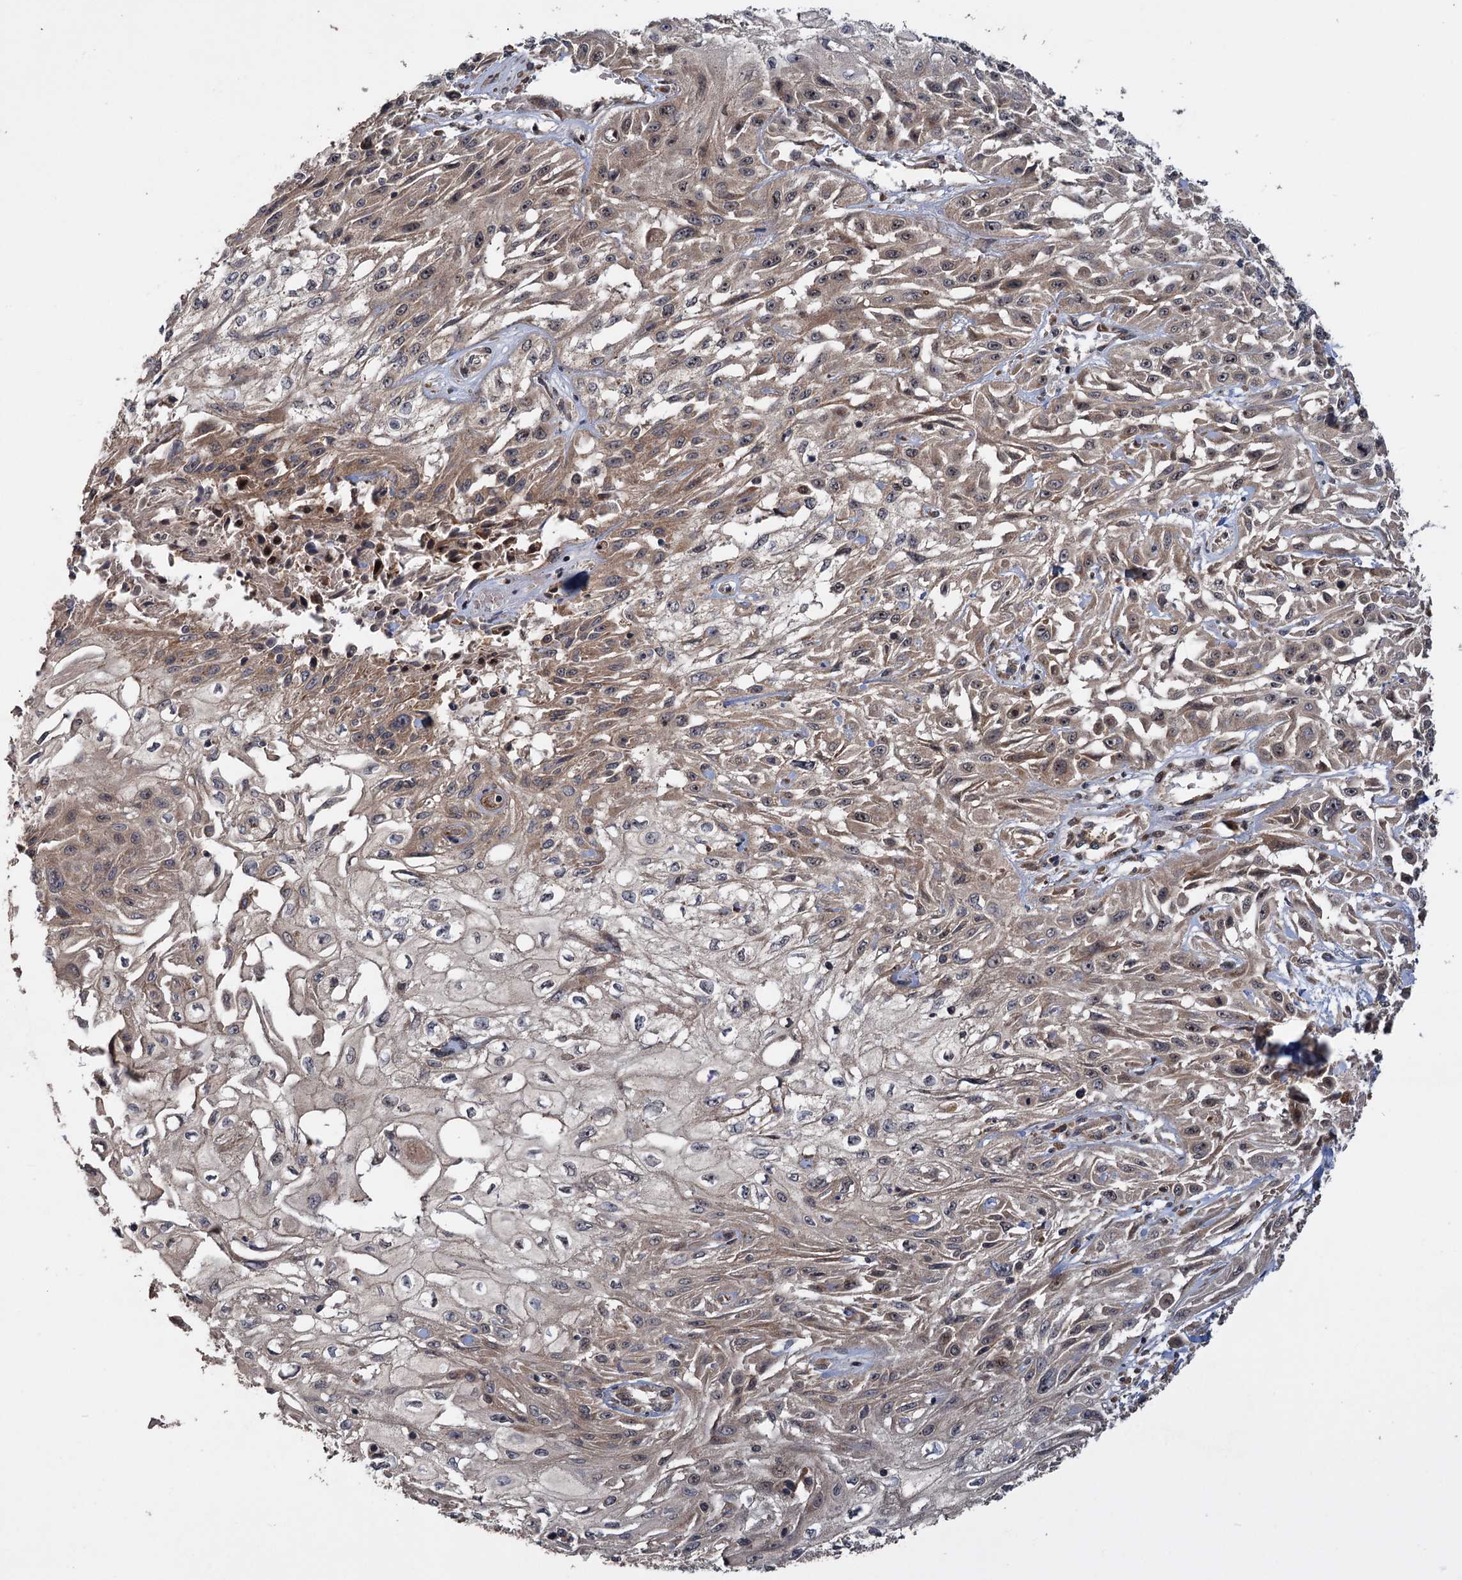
{"staining": {"intensity": "weak", "quantity": "25%-75%", "location": "cytoplasmic/membranous"}, "tissue": "skin cancer", "cell_type": "Tumor cells", "image_type": "cancer", "snomed": [{"axis": "morphology", "description": "Squamous cell carcinoma, NOS"}, {"axis": "morphology", "description": "Squamous cell carcinoma, metastatic, NOS"}, {"axis": "topography", "description": "Skin"}, {"axis": "topography", "description": "Lymph node"}], "caption": "Immunohistochemistry image of neoplastic tissue: metastatic squamous cell carcinoma (skin) stained using immunohistochemistry demonstrates low levels of weak protein expression localized specifically in the cytoplasmic/membranous of tumor cells, appearing as a cytoplasmic/membranous brown color.", "gene": "KANSL2", "patient": {"sex": "male", "age": 75}}